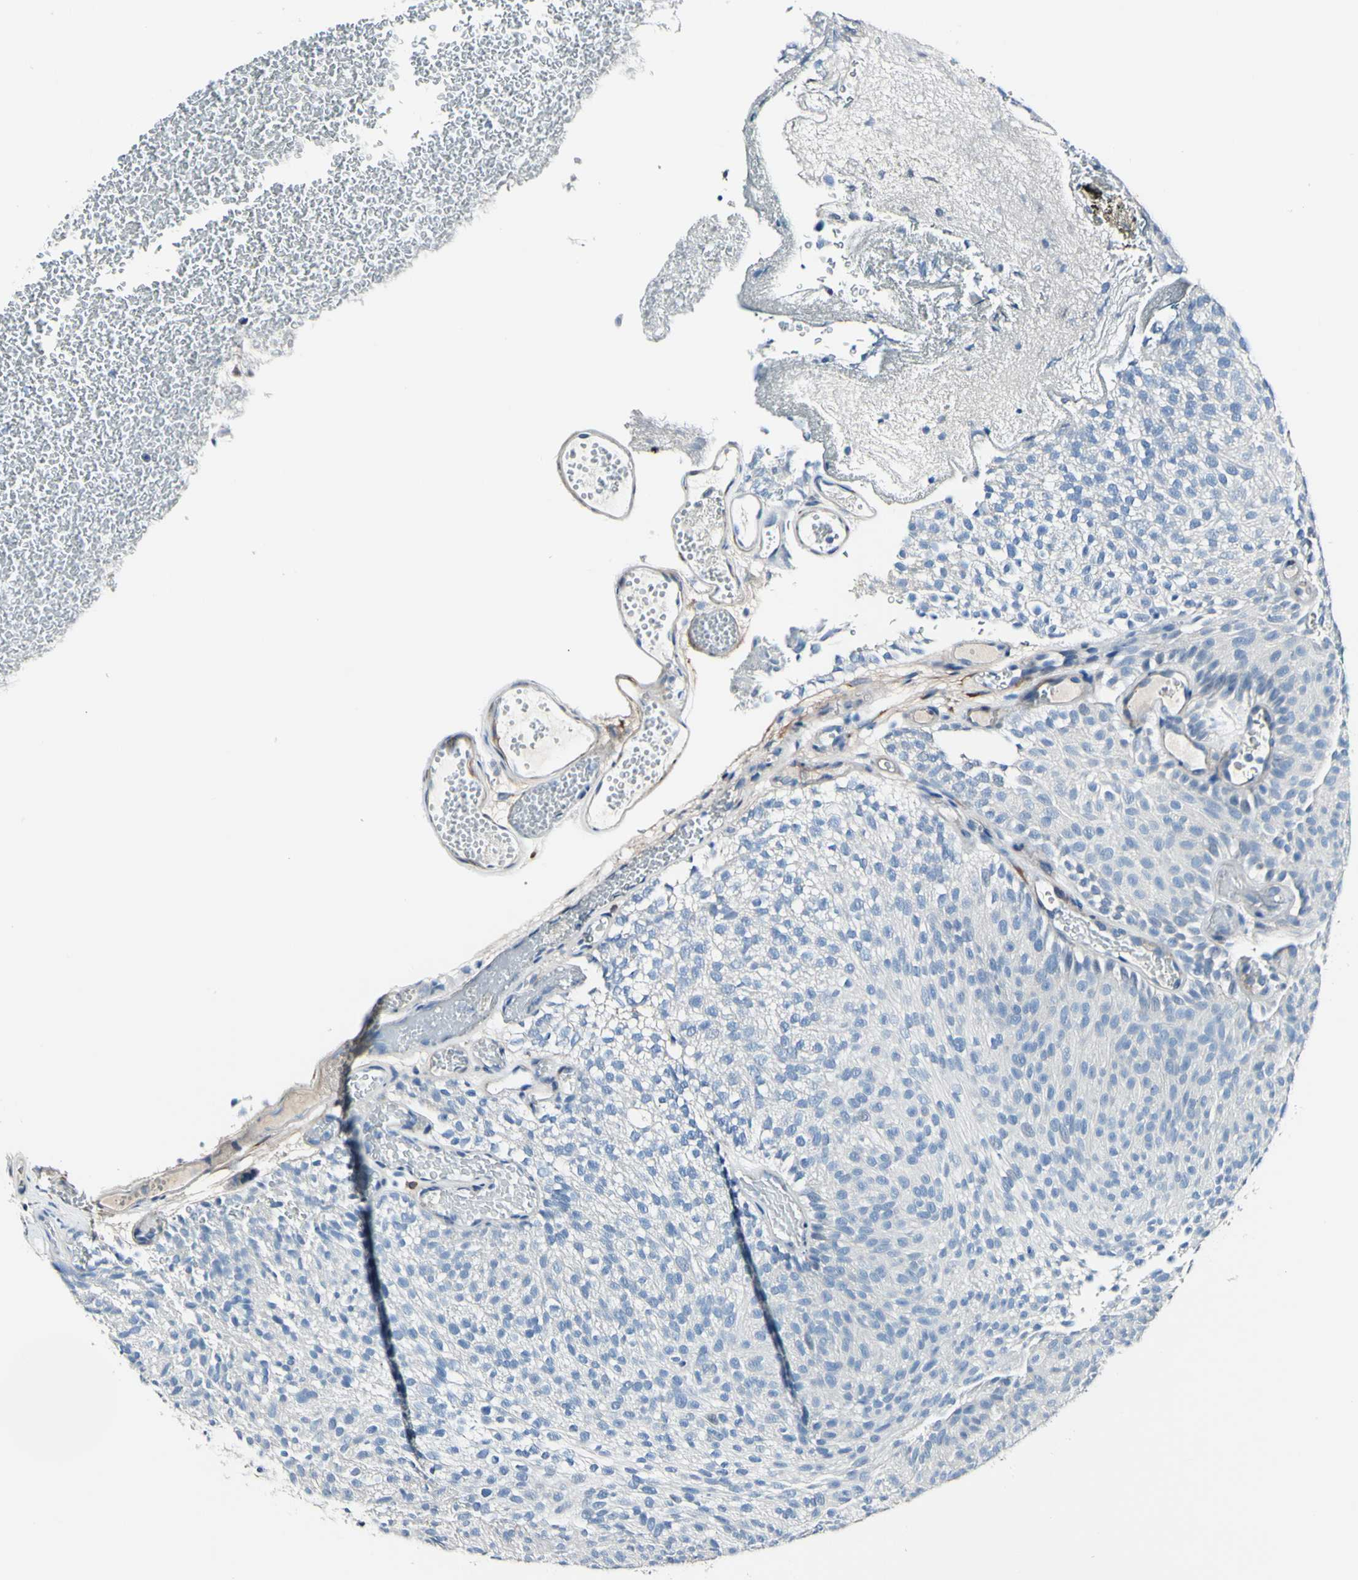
{"staining": {"intensity": "negative", "quantity": "none", "location": "none"}, "tissue": "urothelial cancer", "cell_type": "Tumor cells", "image_type": "cancer", "snomed": [{"axis": "morphology", "description": "Urothelial carcinoma, Low grade"}, {"axis": "topography", "description": "Urinary bladder"}], "caption": "A high-resolution histopathology image shows IHC staining of urothelial cancer, which reveals no significant expression in tumor cells. (IHC, brightfield microscopy, high magnification).", "gene": "COL6A3", "patient": {"sex": "male", "age": 78}}